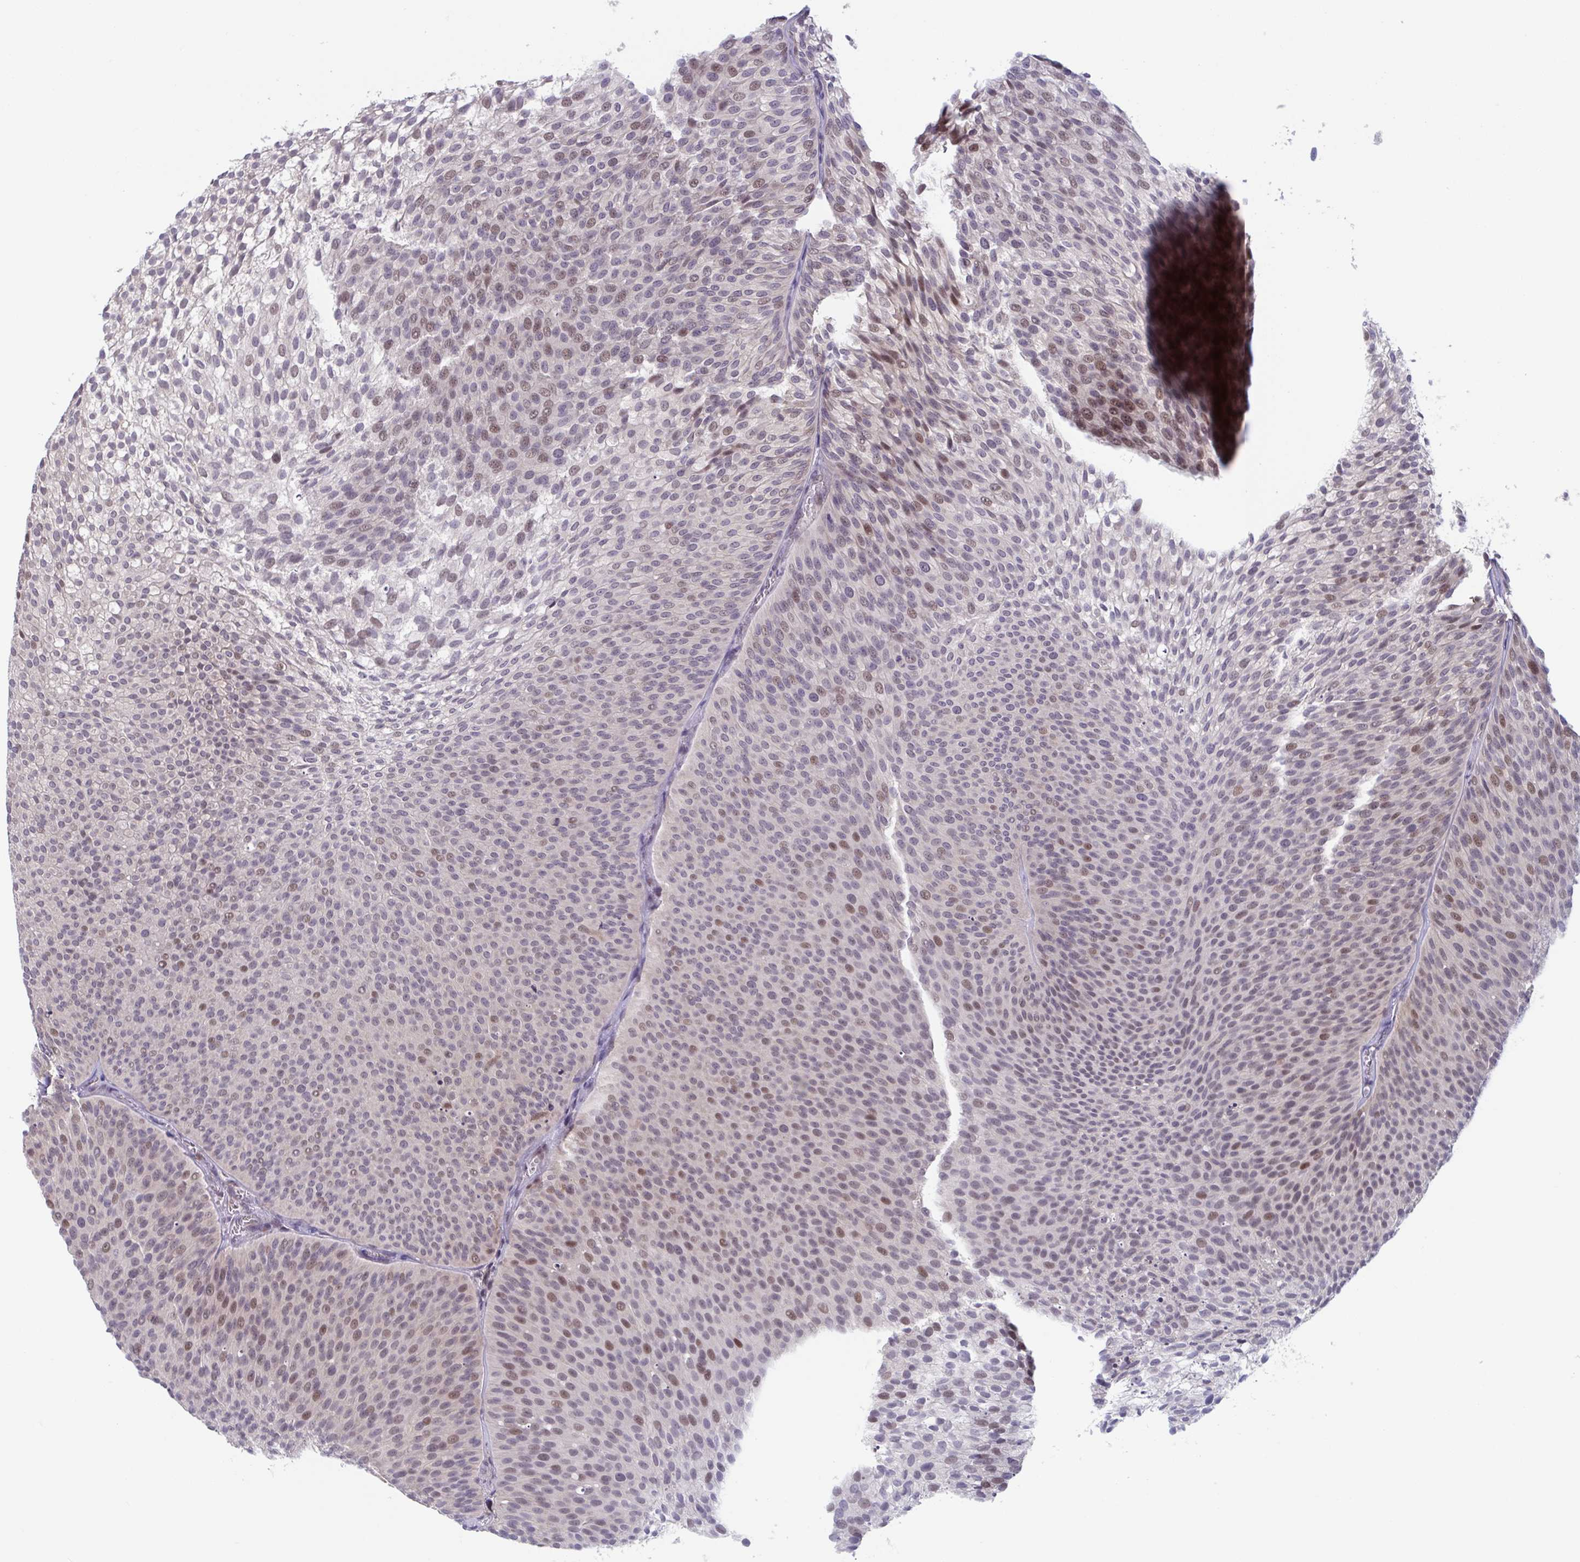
{"staining": {"intensity": "moderate", "quantity": "25%-75%", "location": "nuclear"}, "tissue": "urothelial cancer", "cell_type": "Tumor cells", "image_type": "cancer", "snomed": [{"axis": "morphology", "description": "Urothelial carcinoma, Low grade"}, {"axis": "topography", "description": "Urinary bladder"}], "caption": "Moderate nuclear positivity is identified in about 25%-75% of tumor cells in urothelial cancer.", "gene": "RIOK1", "patient": {"sex": "male", "age": 91}}